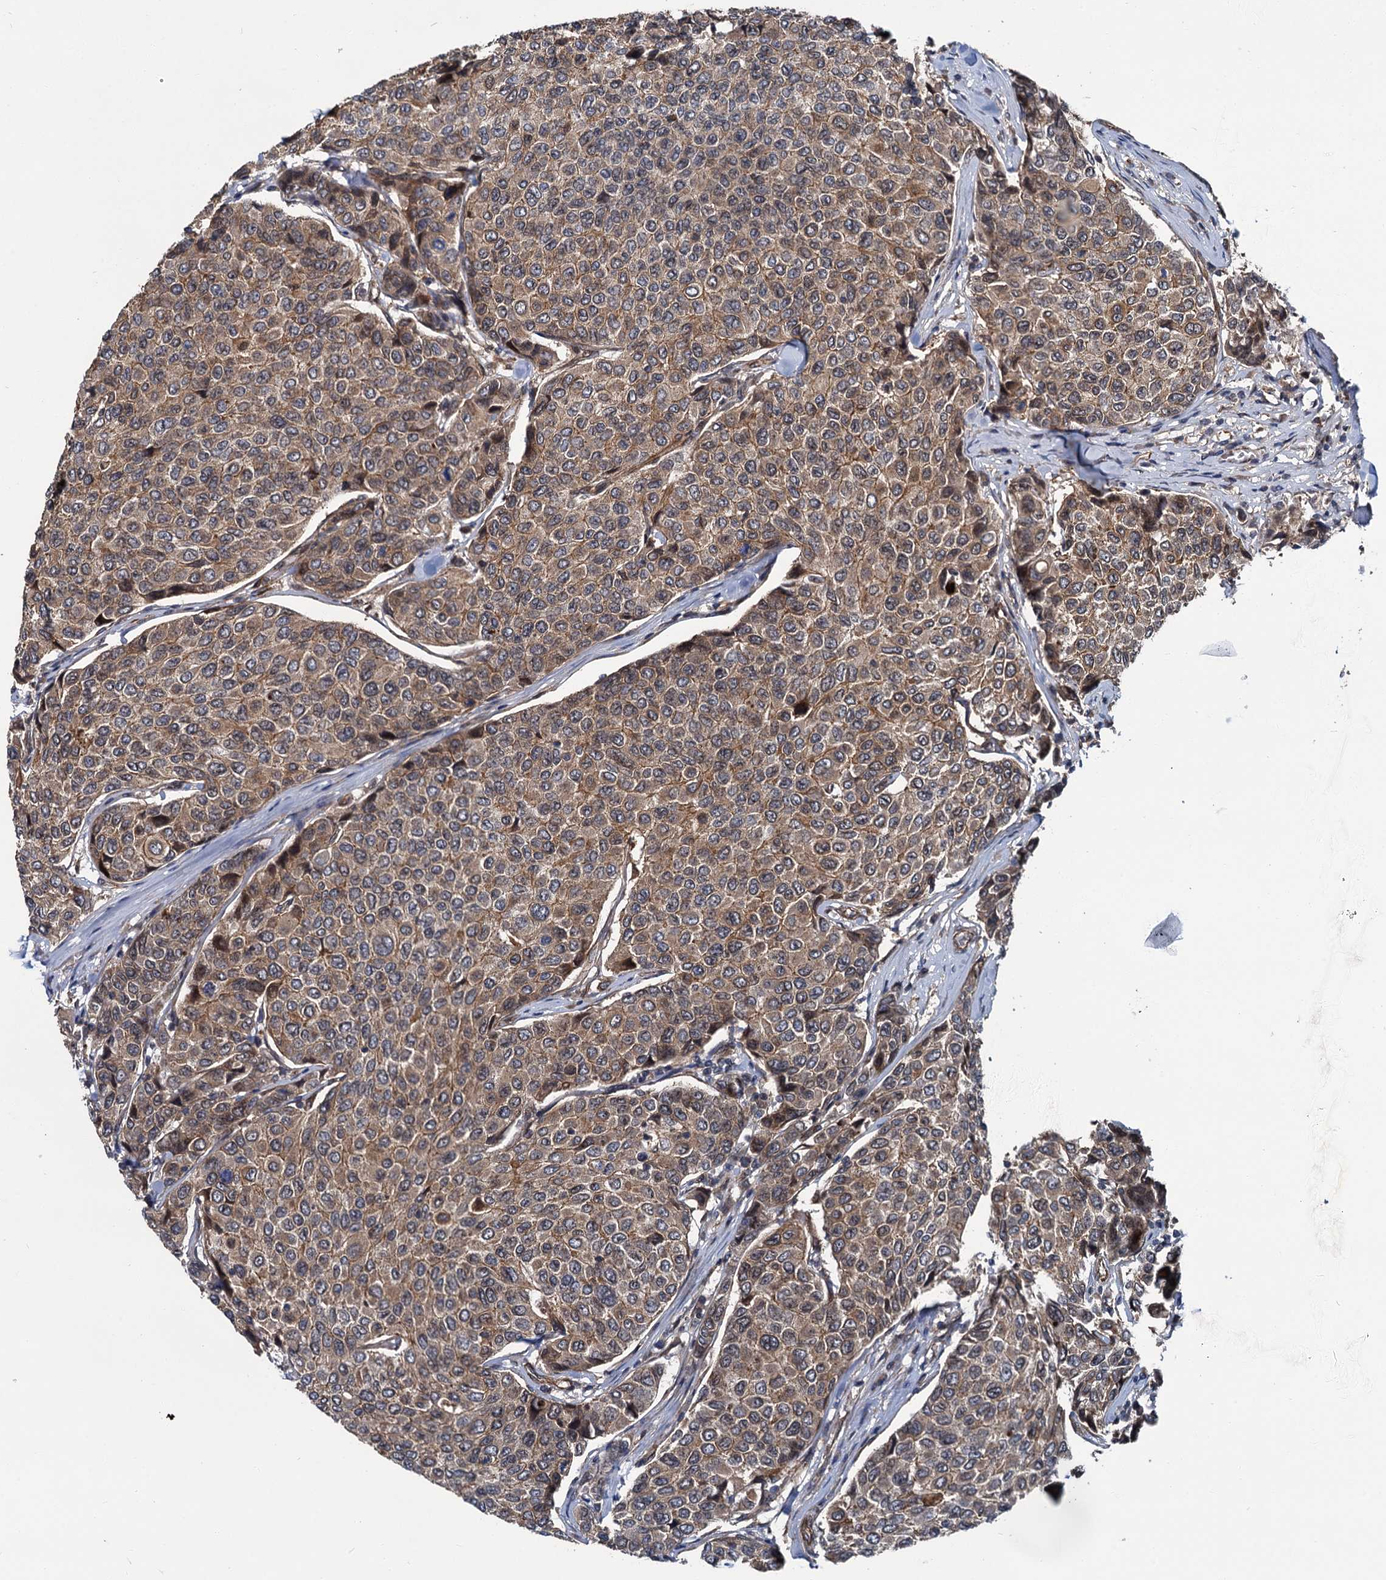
{"staining": {"intensity": "moderate", "quantity": ">75%", "location": "cytoplasmic/membranous"}, "tissue": "breast cancer", "cell_type": "Tumor cells", "image_type": "cancer", "snomed": [{"axis": "morphology", "description": "Duct carcinoma"}, {"axis": "topography", "description": "Breast"}], "caption": "Immunohistochemical staining of human breast infiltrating ductal carcinoma displays medium levels of moderate cytoplasmic/membranous protein expression in about >75% of tumor cells.", "gene": "ZFYVE19", "patient": {"sex": "female", "age": 55}}